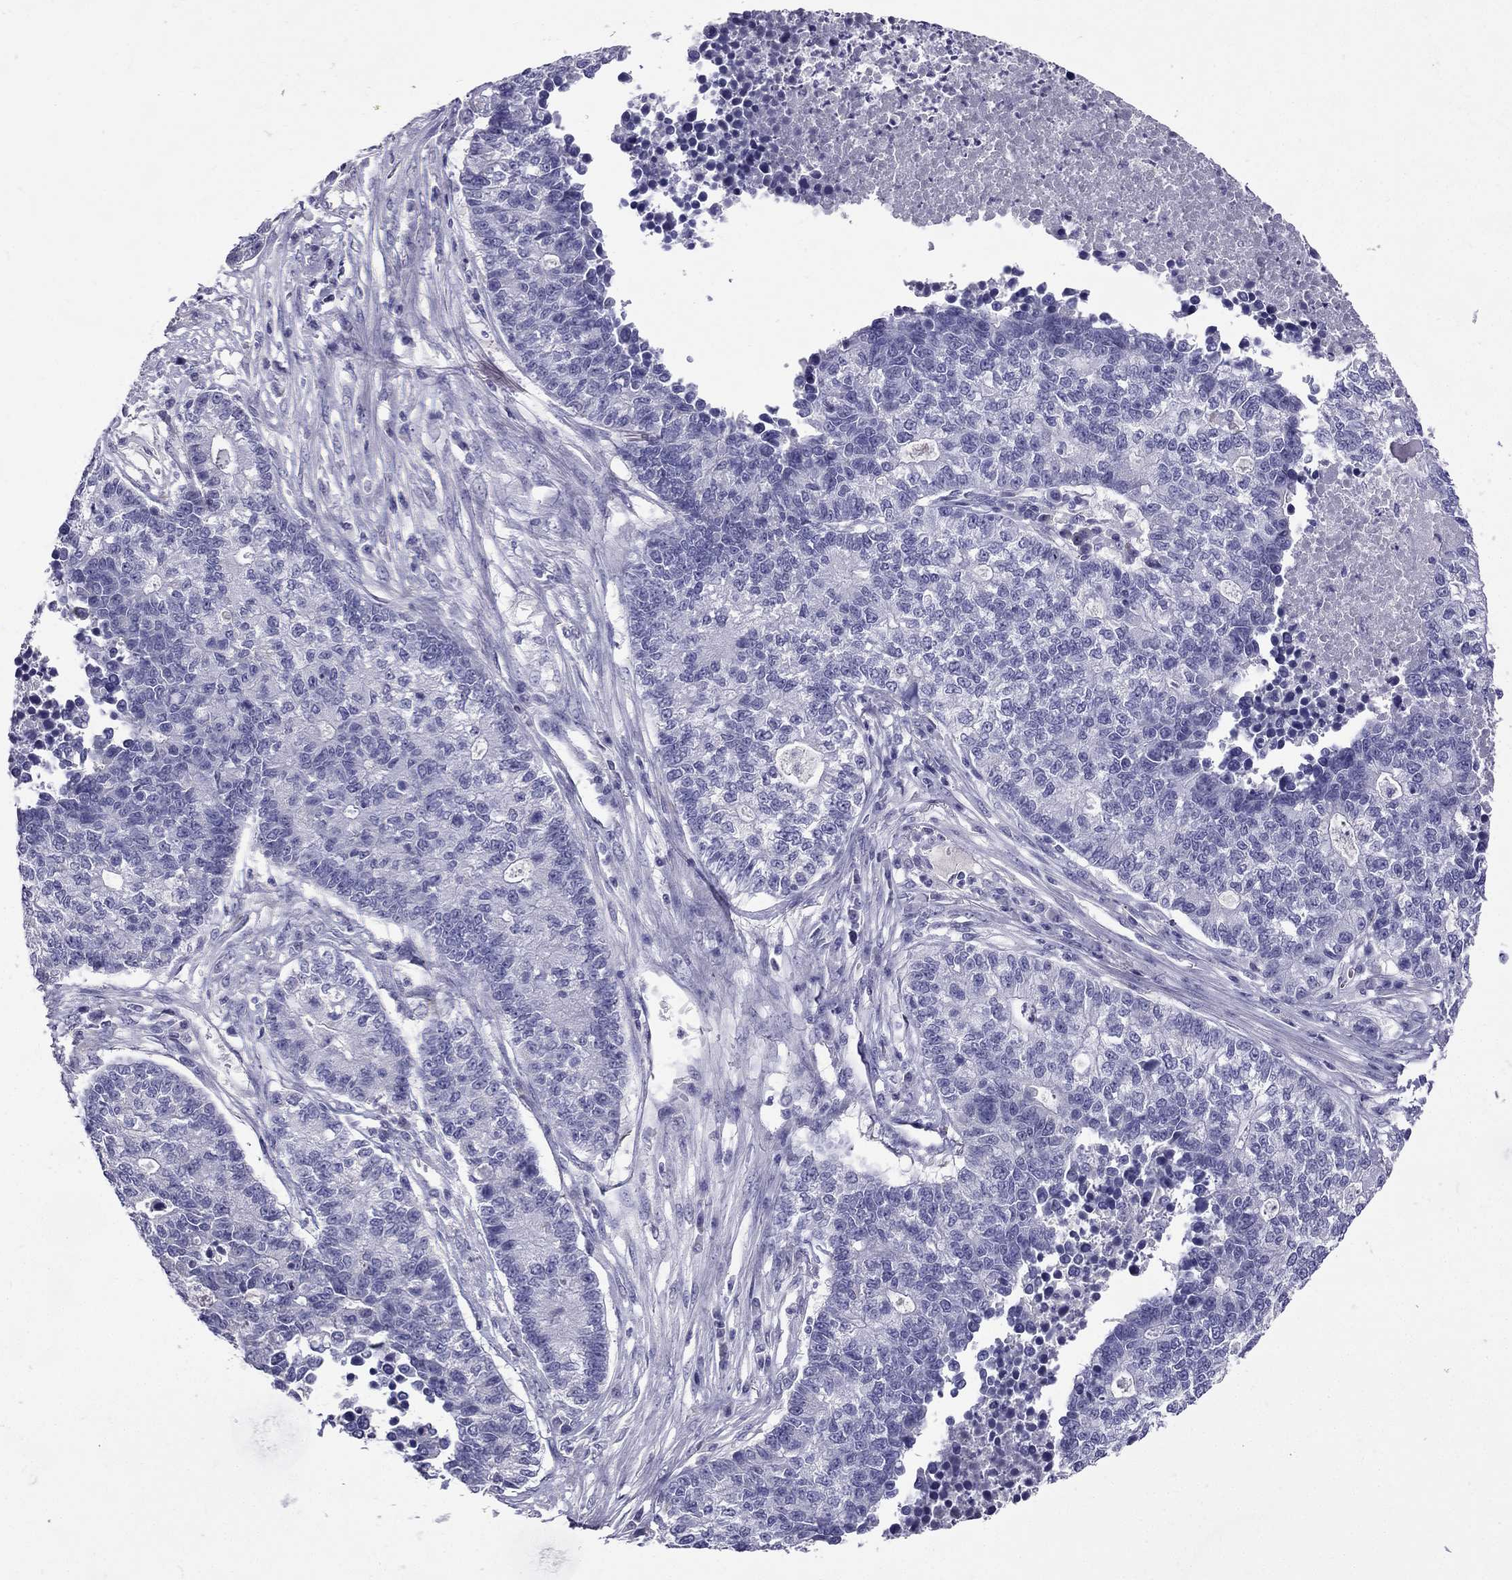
{"staining": {"intensity": "negative", "quantity": "none", "location": "none"}, "tissue": "lung cancer", "cell_type": "Tumor cells", "image_type": "cancer", "snomed": [{"axis": "morphology", "description": "Adenocarcinoma, NOS"}, {"axis": "topography", "description": "Lung"}], "caption": "Immunohistochemical staining of adenocarcinoma (lung) shows no significant positivity in tumor cells. (Stains: DAB (3,3'-diaminobenzidine) IHC with hematoxylin counter stain, Microscopy: brightfield microscopy at high magnification).", "gene": "NPTX1", "patient": {"sex": "male", "age": 57}}